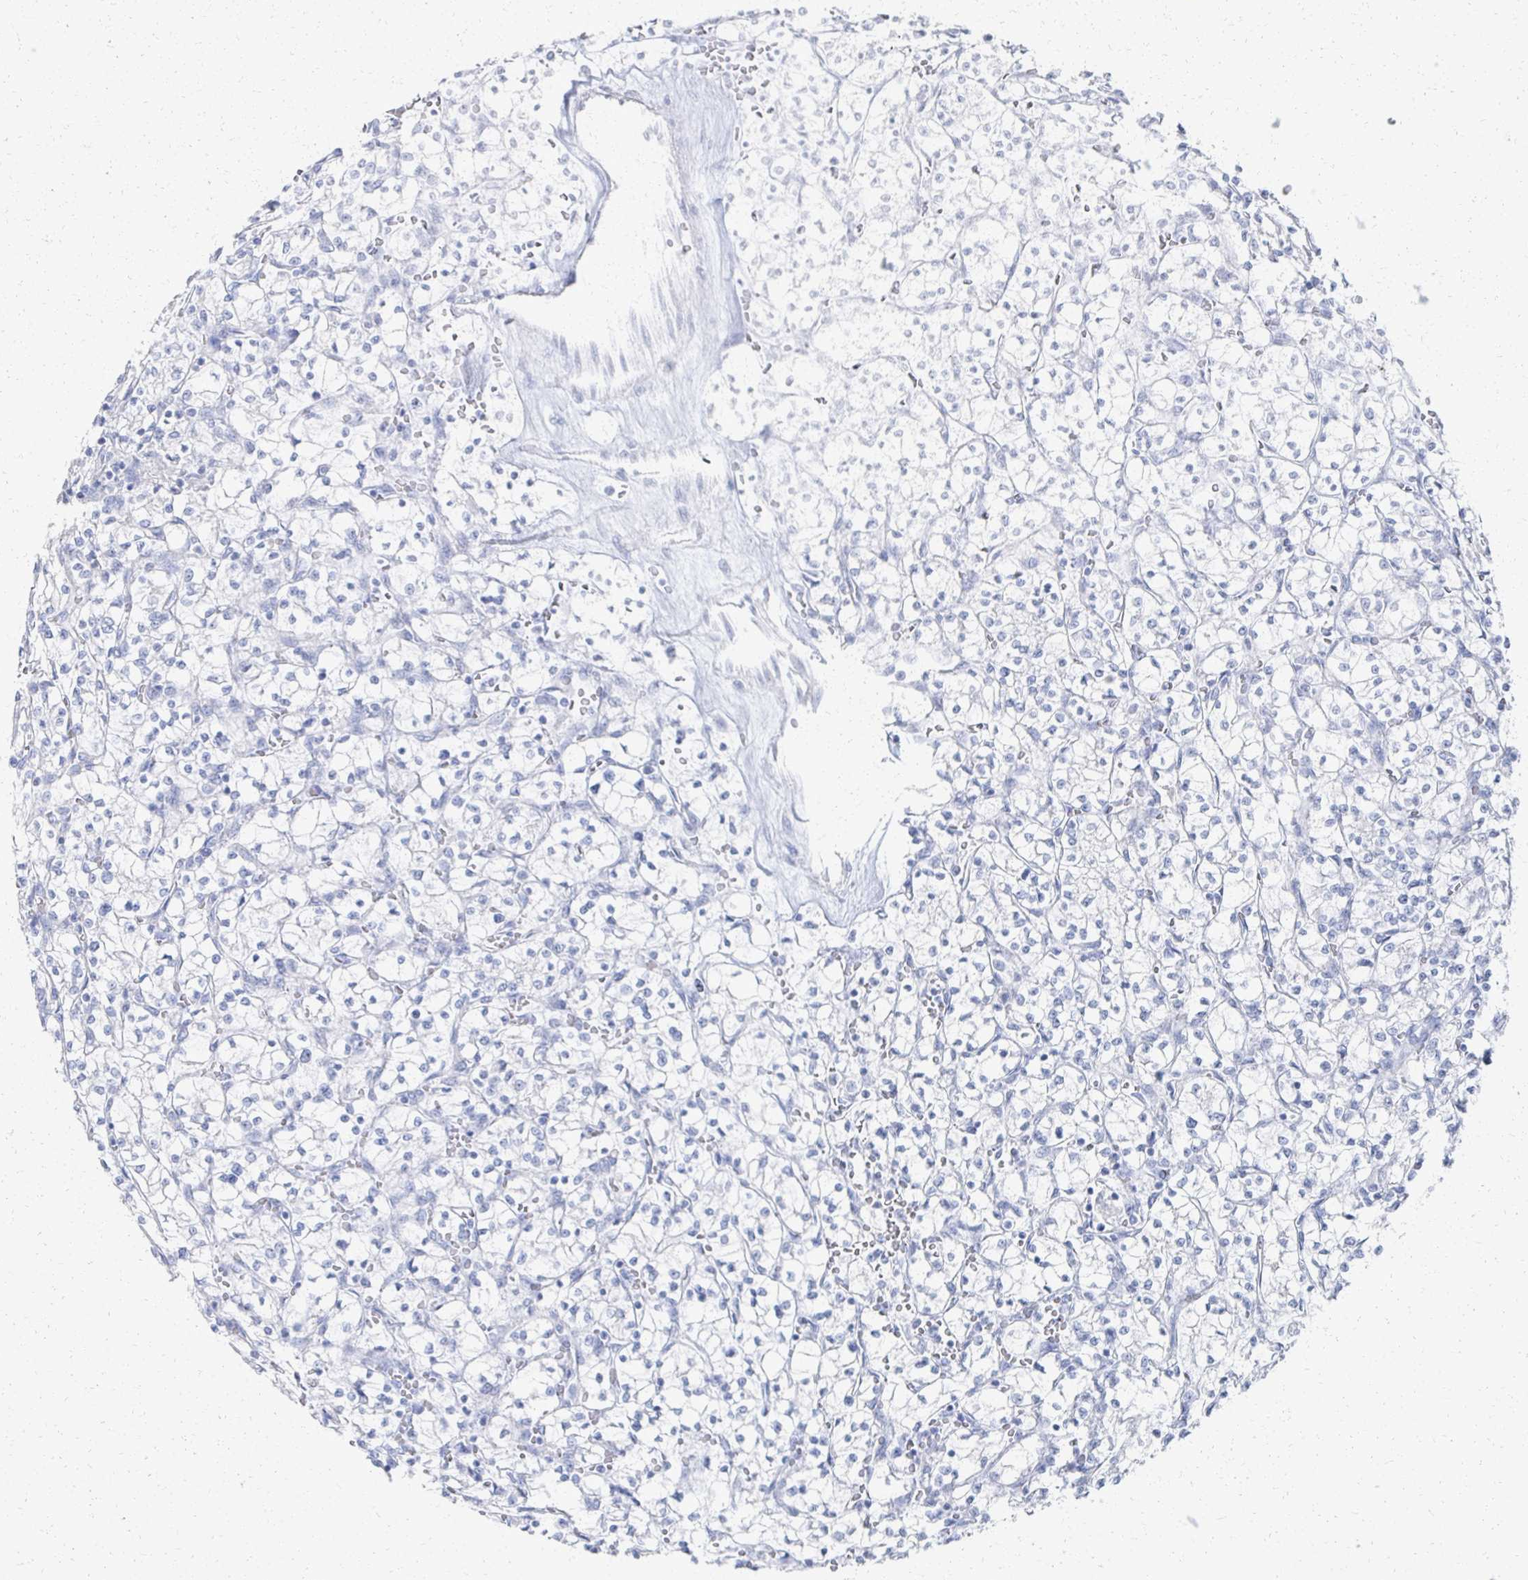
{"staining": {"intensity": "negative", "quantity": "none", "location": "none"}, "tissue": "renal cancer", "cell_type": "Tumor cells", "image_type": "cancer", "snomed": [{"axis": "morphology", "description": "Adenocarcinoma, NOS"}, {"axis": "topography", "description": "Kidney"}], "caption": "Protein analysis of renal cancer (adenocarcinoma) shows no significant staining in tumor cells. The staining was performed using DAB to visualize the protein expression in brown, while the nuclei were stained in blue with hematoxylin (Magnification: 20x).", "gene": "PRR20A", "patient": {"sex": "female", "age": 64}}